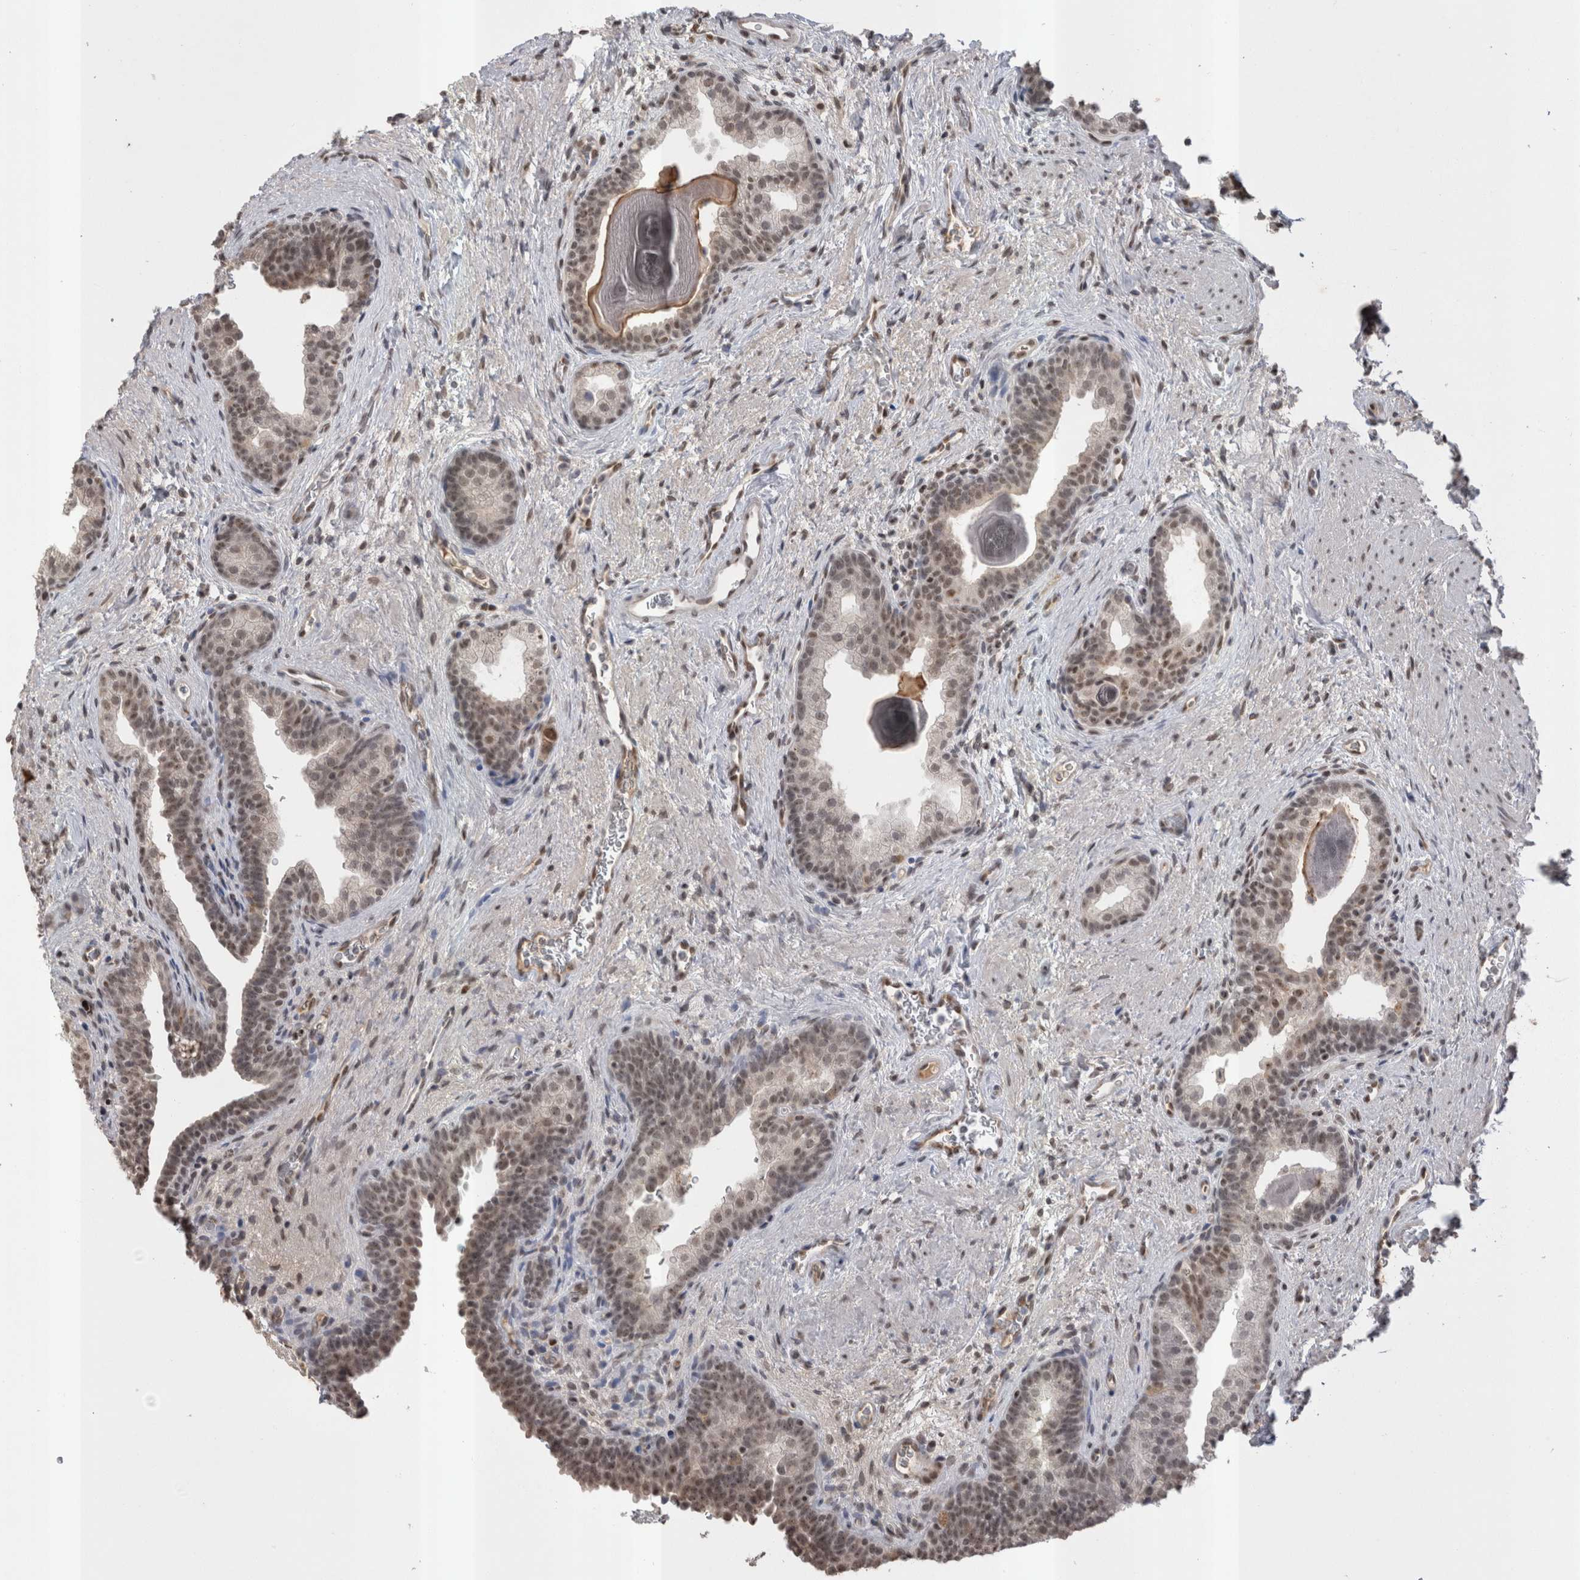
{"staining": {"intensity": "weak", "quantity": "25%-75%", "location": "nuclear"}, "tissue": "prostate", "cell_type": "Glandular cells", "image_type": "normal", "snomed": [{"axis": "morphology", "description": "Normal tissue, NOS"}, {"axis": "topography", "description": "Prostate"}], "caption": "This micrograph exhibits immunohistochemistry (IHC) staining of unremarkable human prostate, with low weak nuclear staining in approximately 25%-75% of glandular cells.", "gene": "DAXX", "patient": {"sex": "male", "age": 48}}